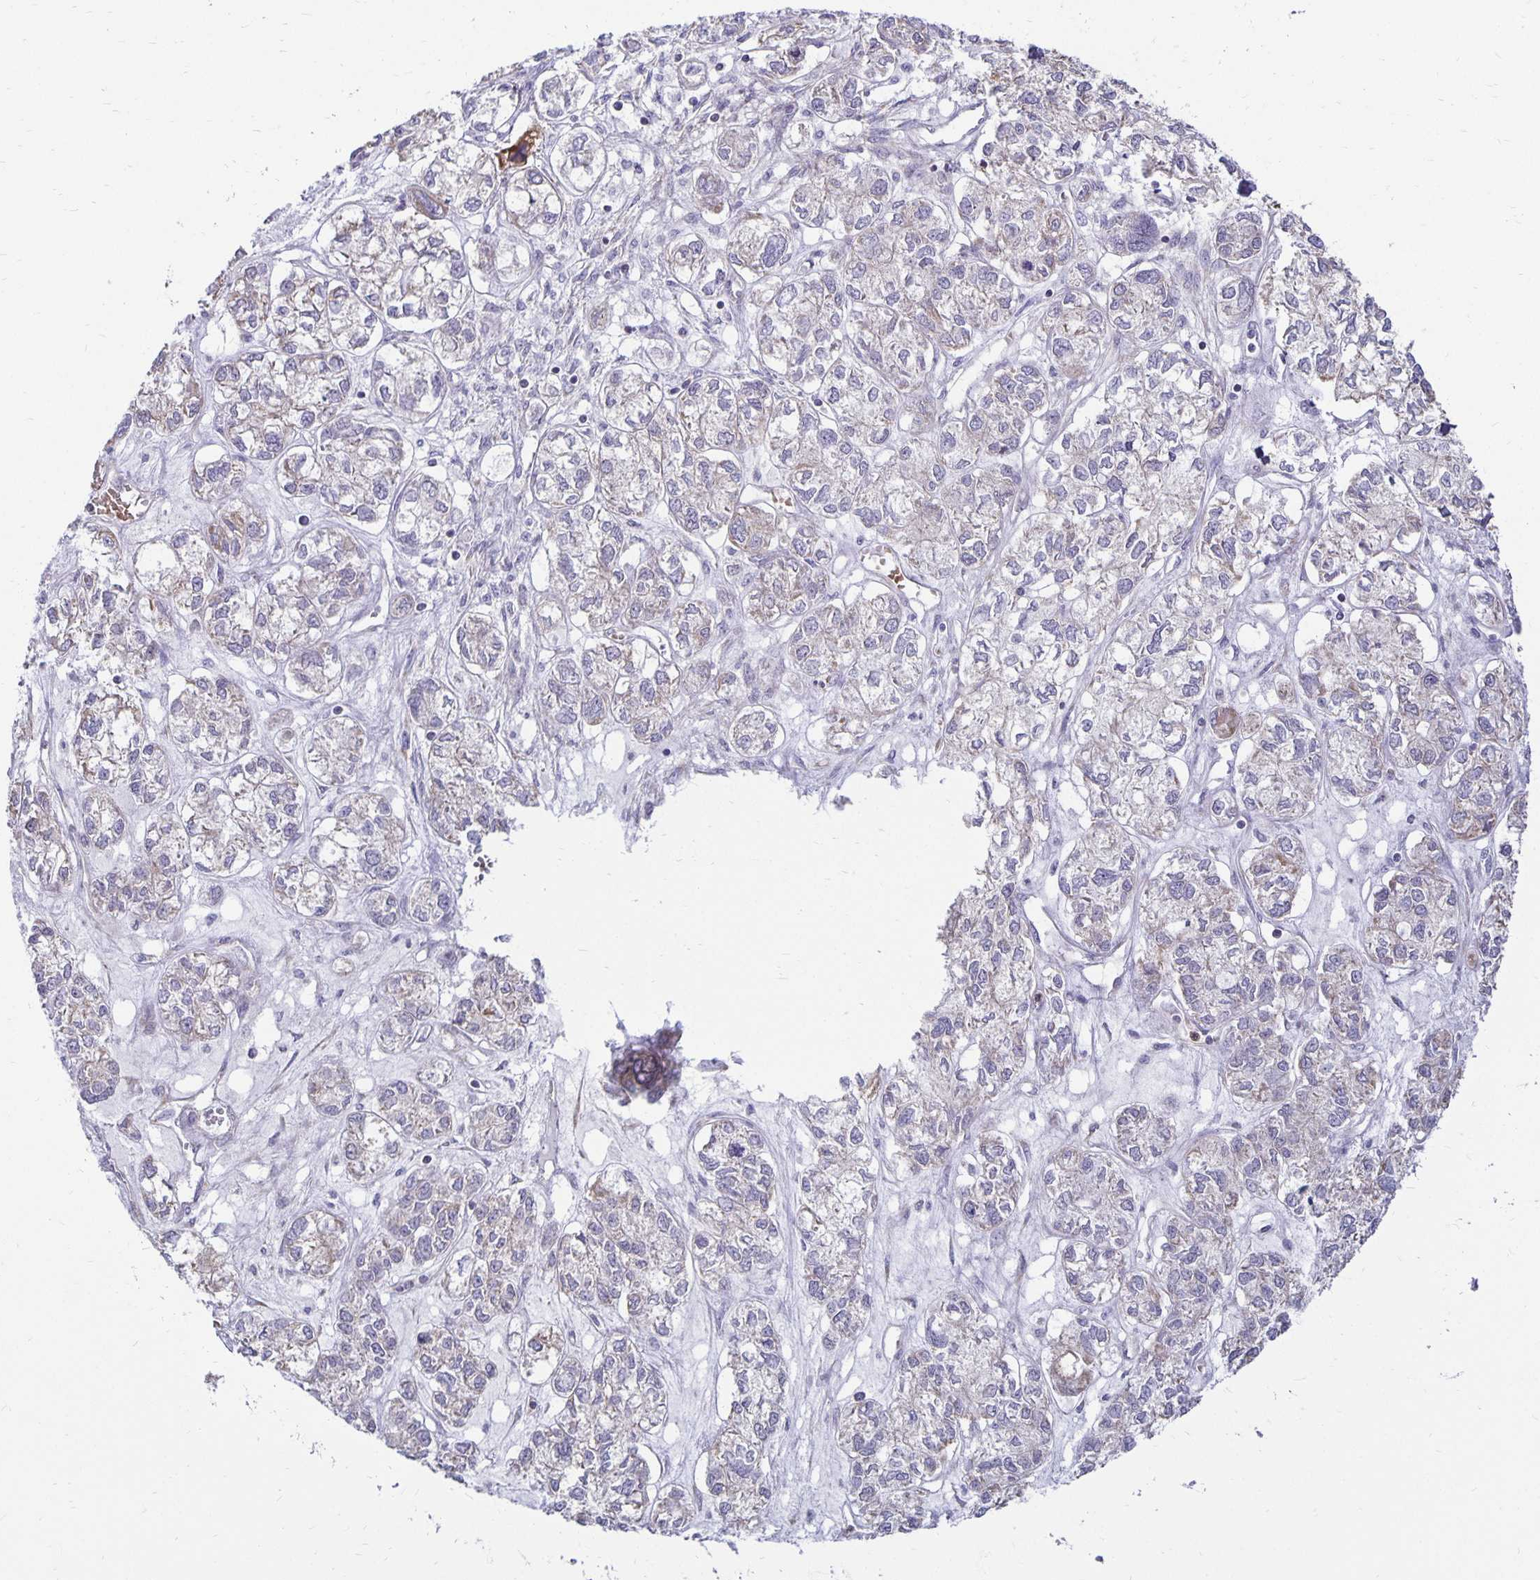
{"staining": {"intensity": "weak", "quantity": "<25%", "location": "cytoplasmic/membranous"}, "tissue": "ovarian cancer", "cell_type": "Tumor cells", "image_type": "cancer", "snomed": [{"axis": "morphology", "description": "Carcinoma, endometroid"}, {"axis": "topography", "description": "Ovary"}], "caption": "IHC photomicrograph of neoplastic tissue: ovarian cancer stained with DAB exhibits no significant protein positivity in tumor cells.", "gene": "FN3K", "patient": {"sex": "female", "age": 64}}